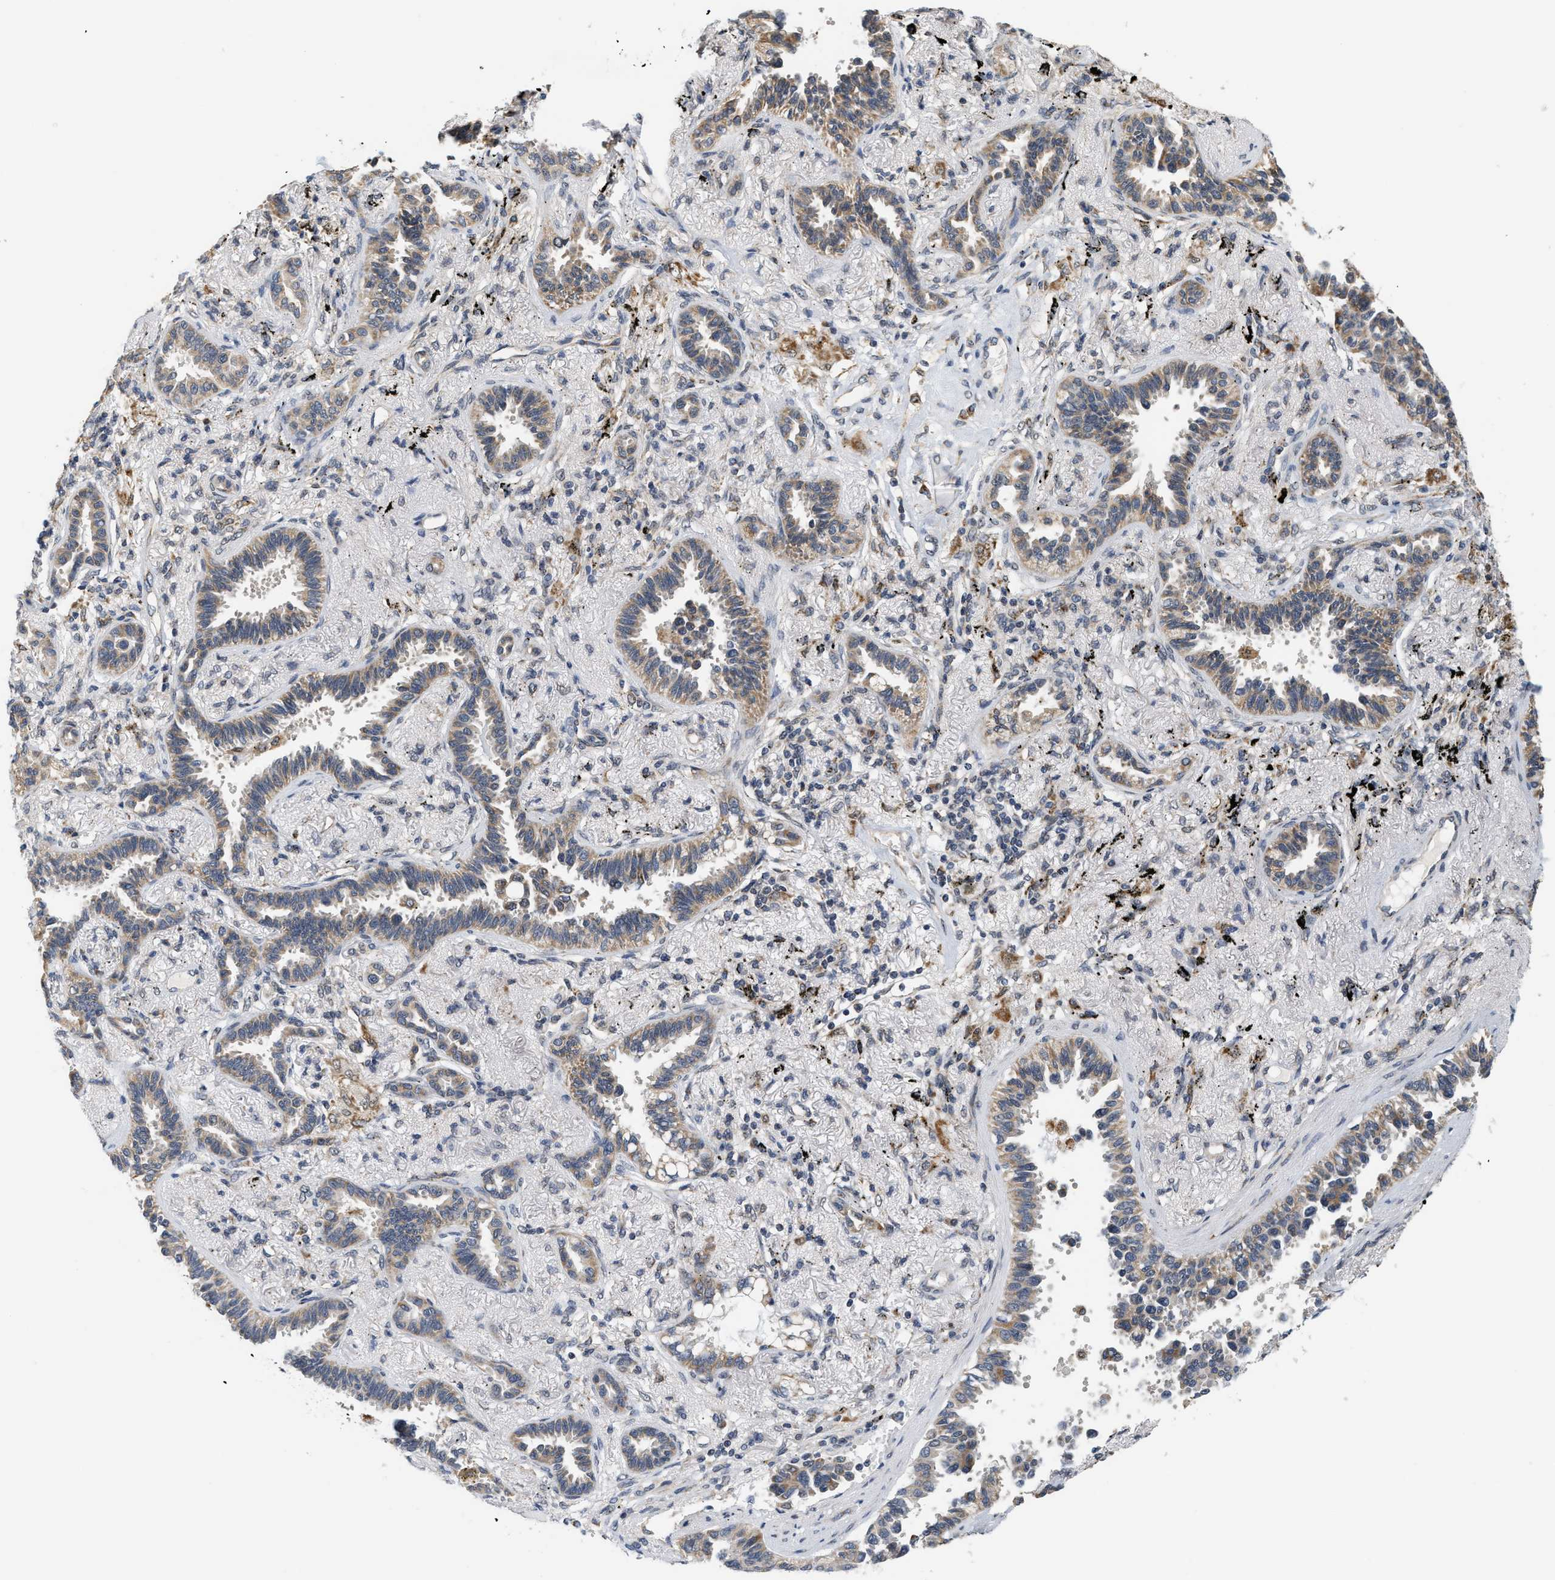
{"staining": {"intensity": "moderate", "quantity": ">75%", "location": "cytoplasmic/membranous"}, "tissue": "lung cancer", "cell_type": "Tumor cells", "image_type": "cancer", "snomed": [{"axis": "morphology", "description": "Adenocarcinoma, NOS"}, {"axis": "topography", "description": "Lung"}], "caption": "Immunohistochemical staining of adenocarcinoma (lung) shows medium levels of moderate cytoplasmic/membranous staining in approximately >75% of tumor cells.", "gene": "GIGYF1", "patient": {"sex": "male", "age": 59}}